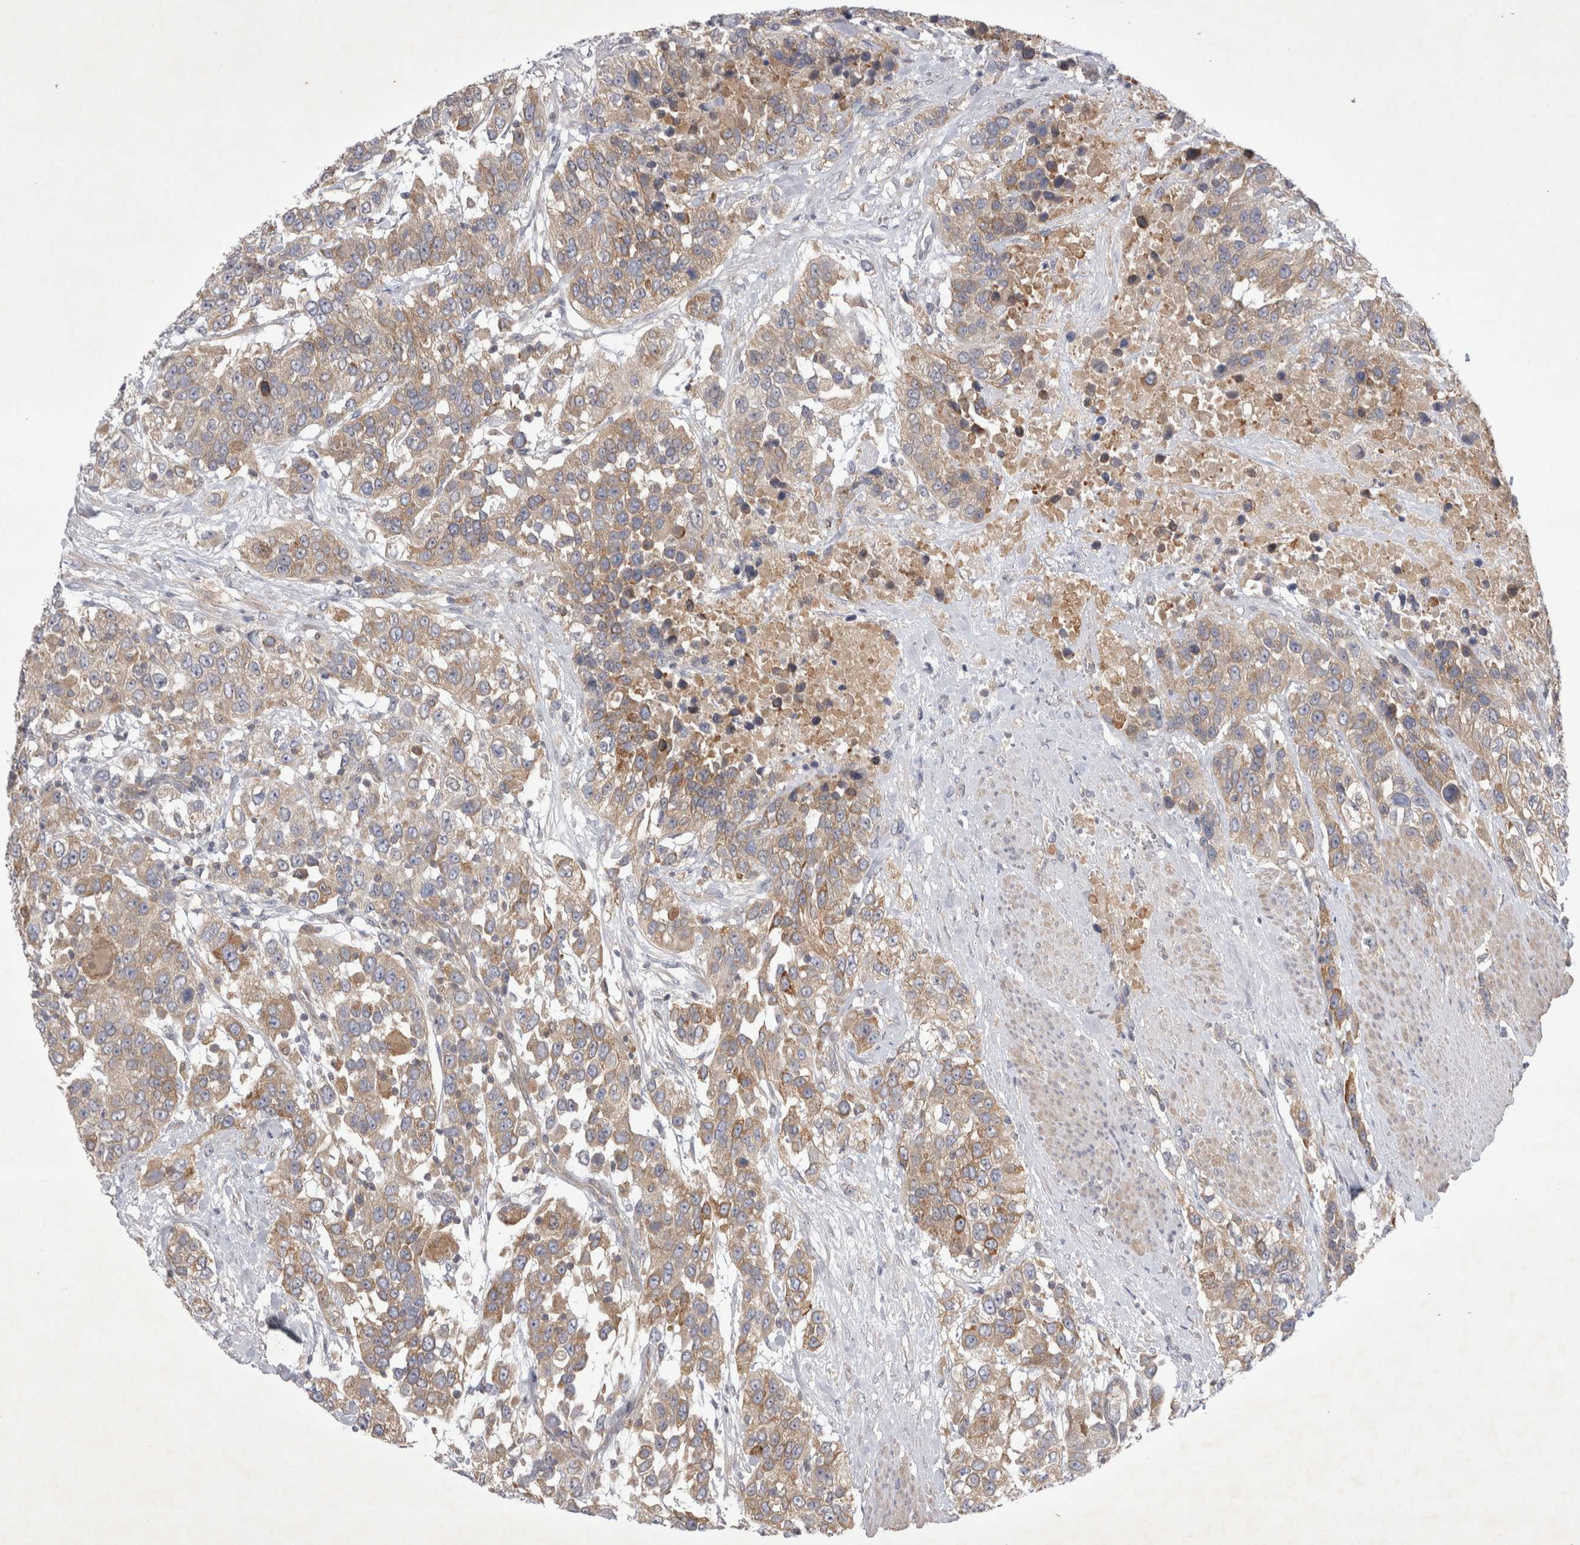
{"staining": {"intensity": "weak", "quantity": ">75%", "location": "cytoplasmic/membranous"}, "tissue": "urothelial cancer", "cell_type": "Tumor cells", "image_type": "cancer", "snomed": [{"axis": "morphology", "description": "Urothelial carcinoma, High grade"}, {"axis": "topography", "description": "Urinary bladder"}], "caption": "Protein expression analysis of urothelial cancer reveals weak cytoplasmic/membranous expression in approximately >75% of tumor cells.", "gene": "SRD5A3", "patient": {"sex": "female", "age": 80}}